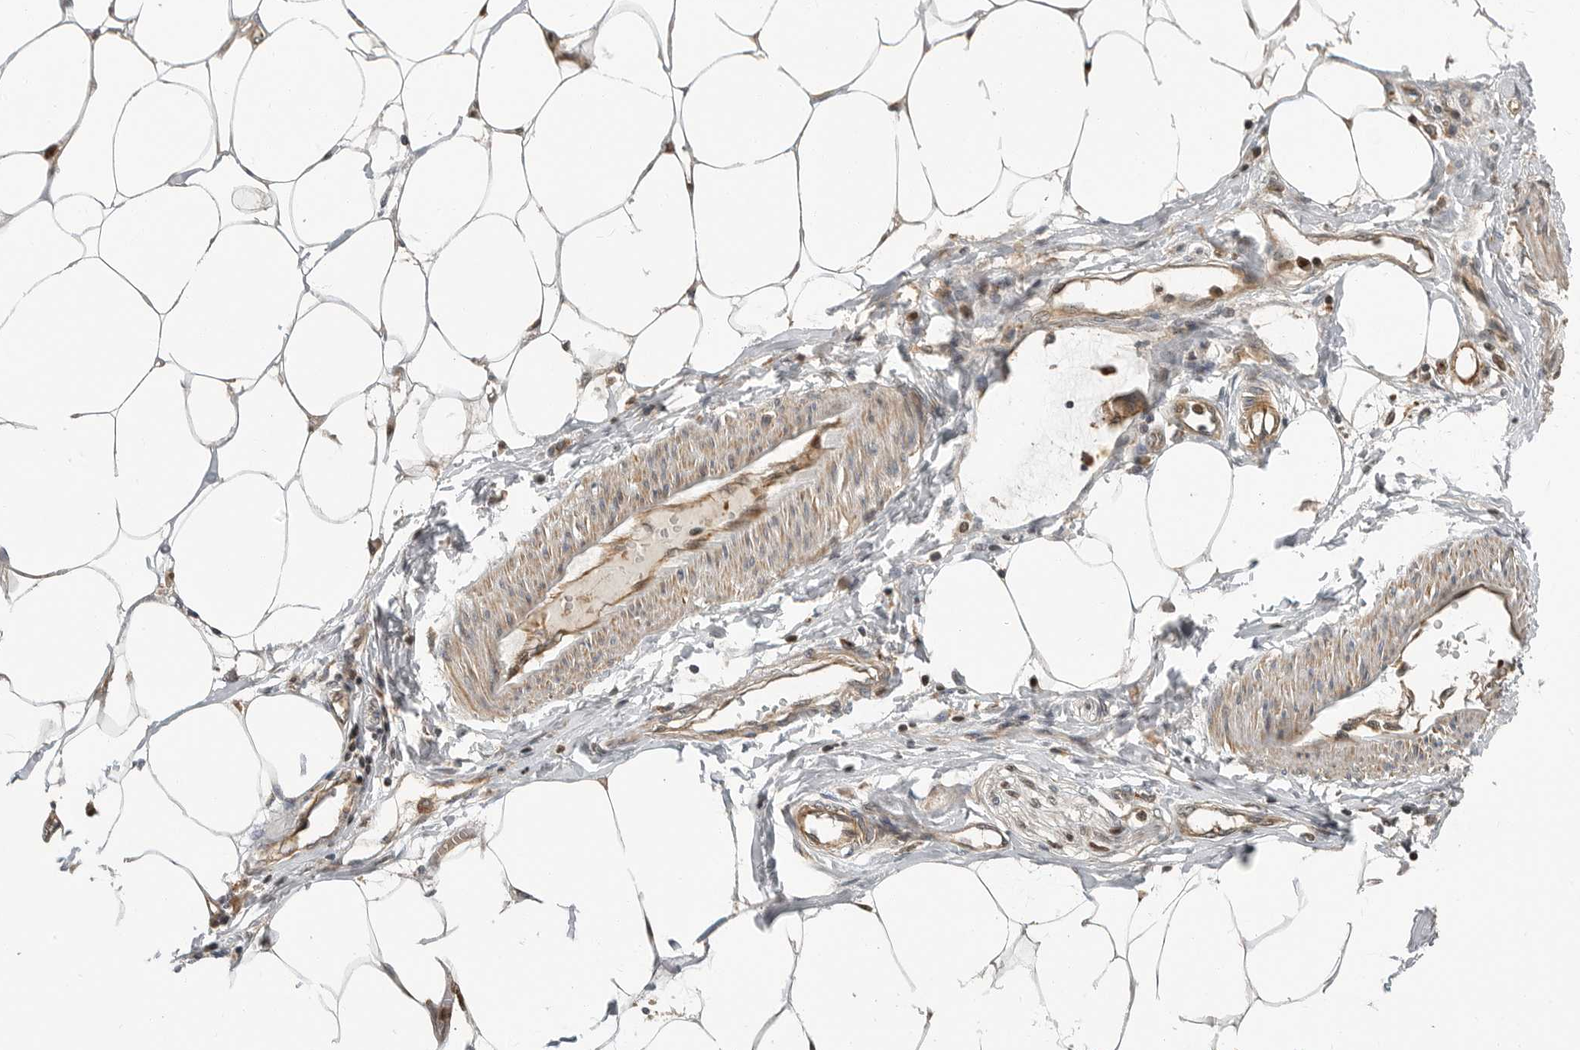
{"staining": {"intensity": "moderate", "quantity": ">75%", "location": "nuclear"}, "tissue": "adipose tissue", "cell_type": "Adipocytes", "image_type": "normal", "snomed": [{"axis": "morphology", "description": "Normal tissue, NOS"}, {"axis": "morphology", "description": "Adenocarcinoma, NOS"}, {"axis": "topography", "description": "Colon"}, {"axis": "topography", "description": "Peripheral nerve tissue"}], "caption": "A micrograph of adipose tissue stained for a protein exhibits moderate nuclear brown staining in adipocytes. (DAB = brown stain, brightfield microscopy at high magnification).", "gene": "STRAP", "patient": {"sex": "male", "age": 14}}